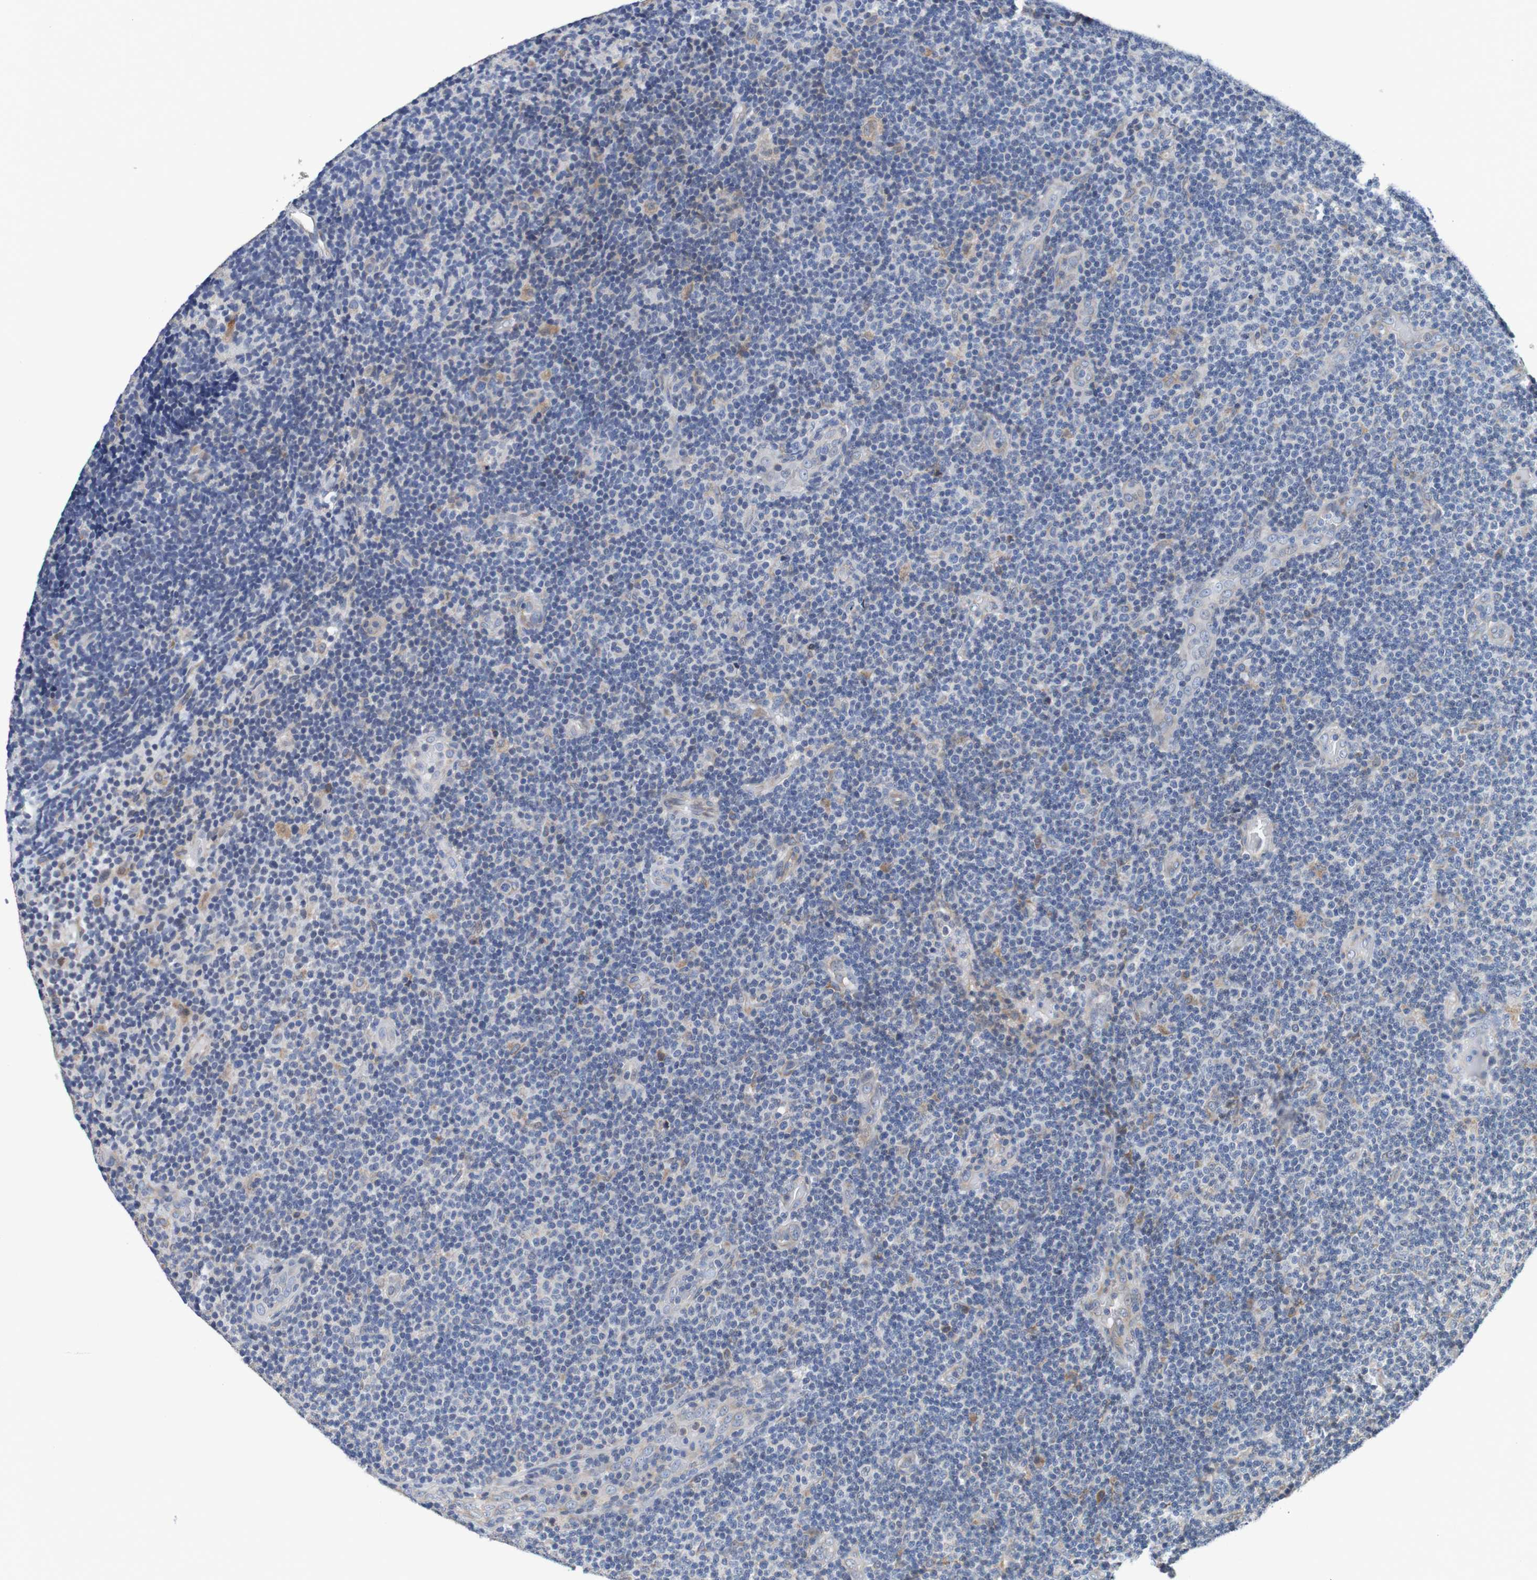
{"staining": {"intensity": "weak", "quantity": "<25%", "location": "cytoplasmic/membranous"}, "tissue": "lymphoma", "cell_type": "Tumor cells", "image_type": "cancer", "snomed": [{"axis": "morphology", "description": "Malignant lymphoma, non-Hodgkin's type, Low grade"}, {"axis": "topography", "description": "Lymph node"}], "caption": "High magnification brightfield microscopy of lymphoma stained with DAB (brown) and counterstained with hematoxylin (blue): tumor cells show no significant positivity.", "gene": "FIBP", "patient": {"sex": "male", "age": 83}}